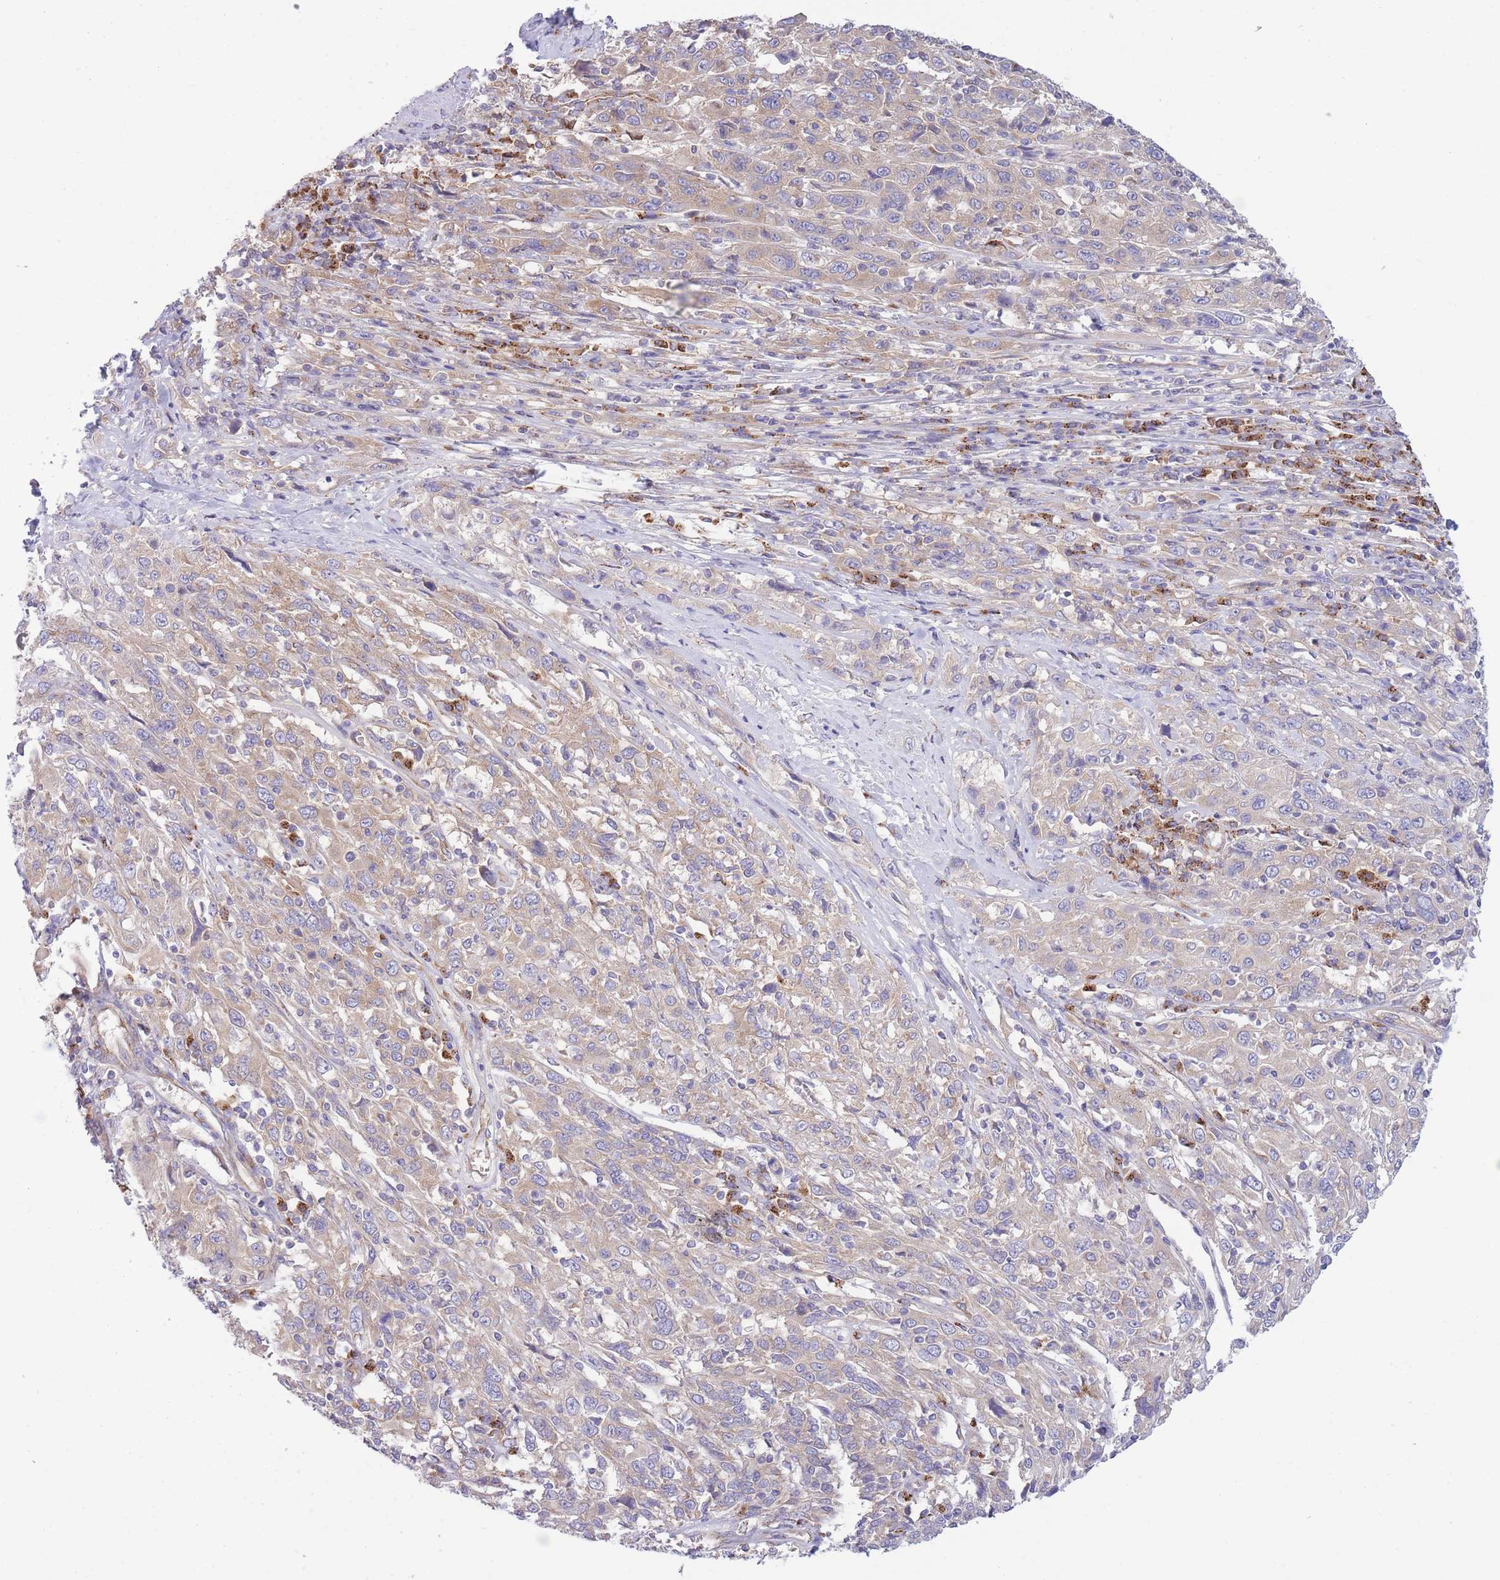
{"staining": {"intensity": "weak", "quantity": "25%-75%", "location": "cytoplasmic/membranous"}, "tissue": "cervical cancer", "cell_type": "Tumor cells", "image_type": "cancer", "snomed": [{"axis": "morphology", "description": "Squamous cell carcinoma, NOS"}, {"axis": "topography", "description": "Cervix"}], "caption": "Immunohistochemistry (IHC) histopathology image of cervical cancer (squamous cell carcinoma) stained for a protein (brown), which exhibits low levels of weak cytoplasmic/membranous expression in about 25%-75% of tumor cells.", "gene": "COPG2", "patient": {"sex": "female", "age": 46}}